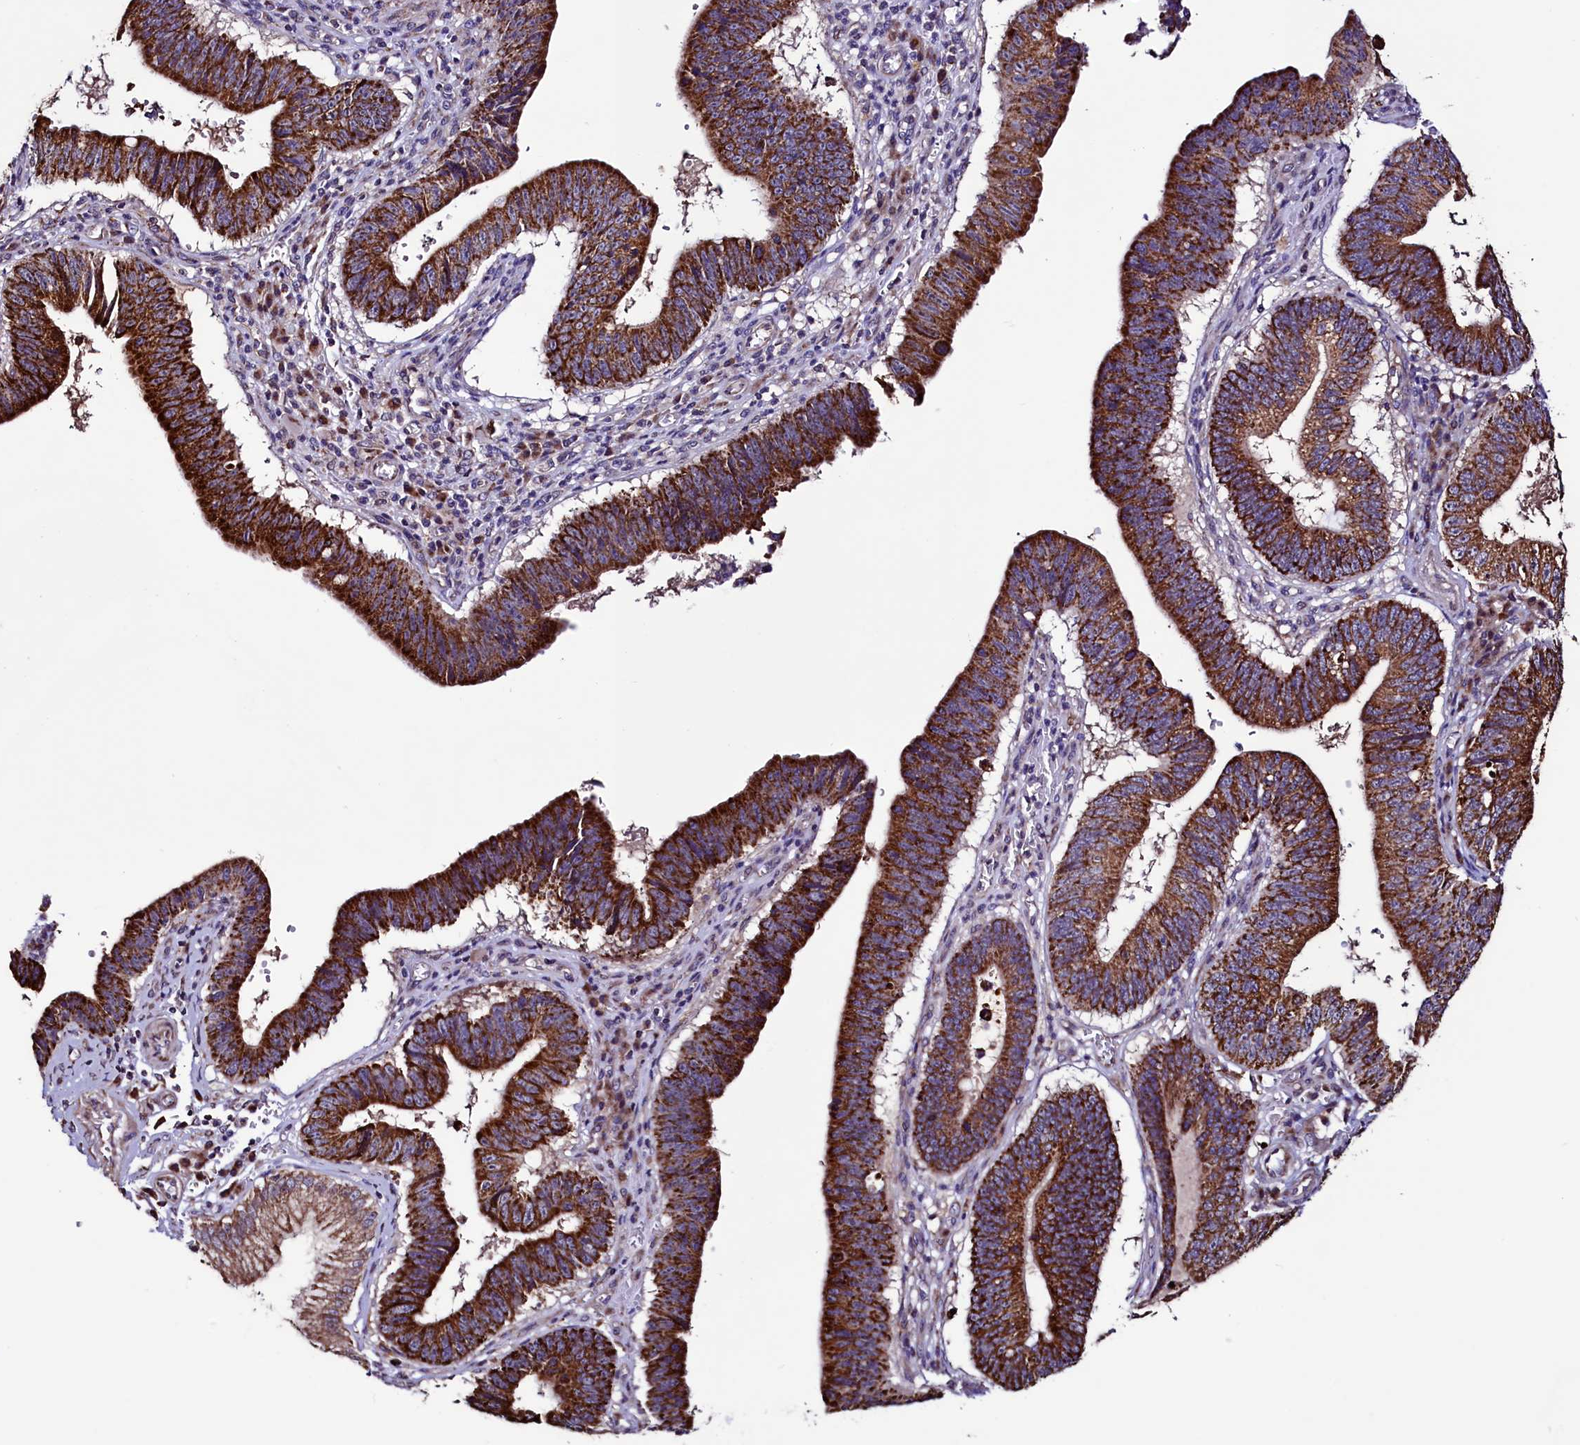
{"staining": {"intensity": "strong", "quantity": ">75%", "location": "cytoplasmic/membranous"}, "tissue": "stomach cancer", "cell_type": "Tumor cells", "image_type": "cancer", "snomed": [{"axis": "morphology", "description": "Adenocarcinoma, NOS"}, {"axis": "topography", "description": "Stomach"}], "caption": "Protein staining of stomach cancer tissue displays strong cytoplasmic/membranous positivity in about >75% of tumor cells.", "gene": "STARD5", "patient": {"sex": "male", "age": 59}}